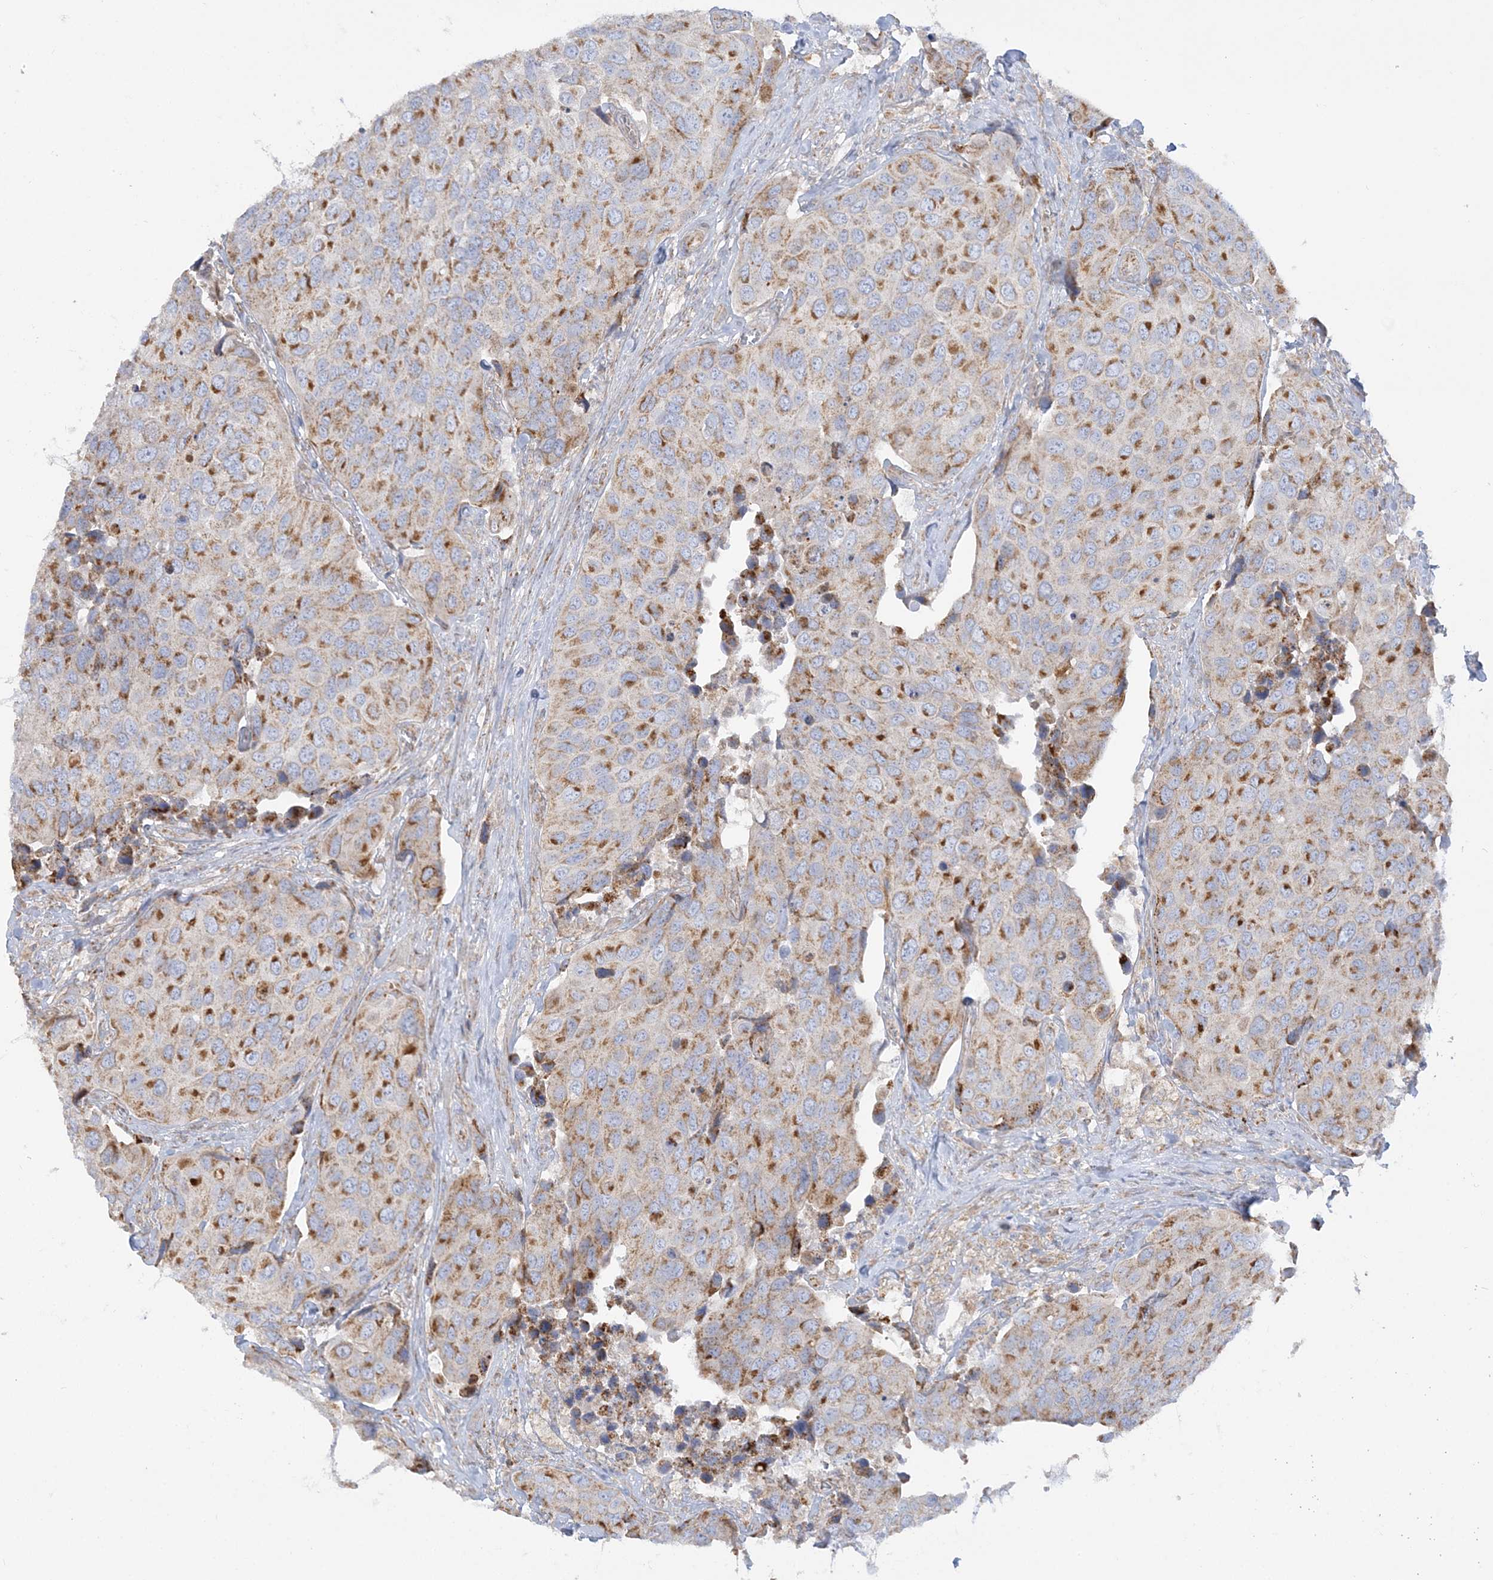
{"staining": {"intensity": "moderate", "quantity": ">75%", "location": "cytoplasmic/membranous"}, "tissue": "urothelial cancer", "cell_type": "Tumor cells", "image_type": "cancer", "snomed": [{"axis": "morphology", "description": "Urothelial carcinoma, High grade"}, {"axis": "topography", "description": "Urinary bladder"}], "caption": "Protein expression by immunohistochemistry (IHC) displays moderate cytoplasmic/membranous staining in about >75% of tumor cells in urothelial cancer. Immunohistochemistry (ihc) stains the protein of interest in brown and the nuclei are stained blue.", "gene": "TBC1D14", "patient": {"sex": "male", "age": 74}}